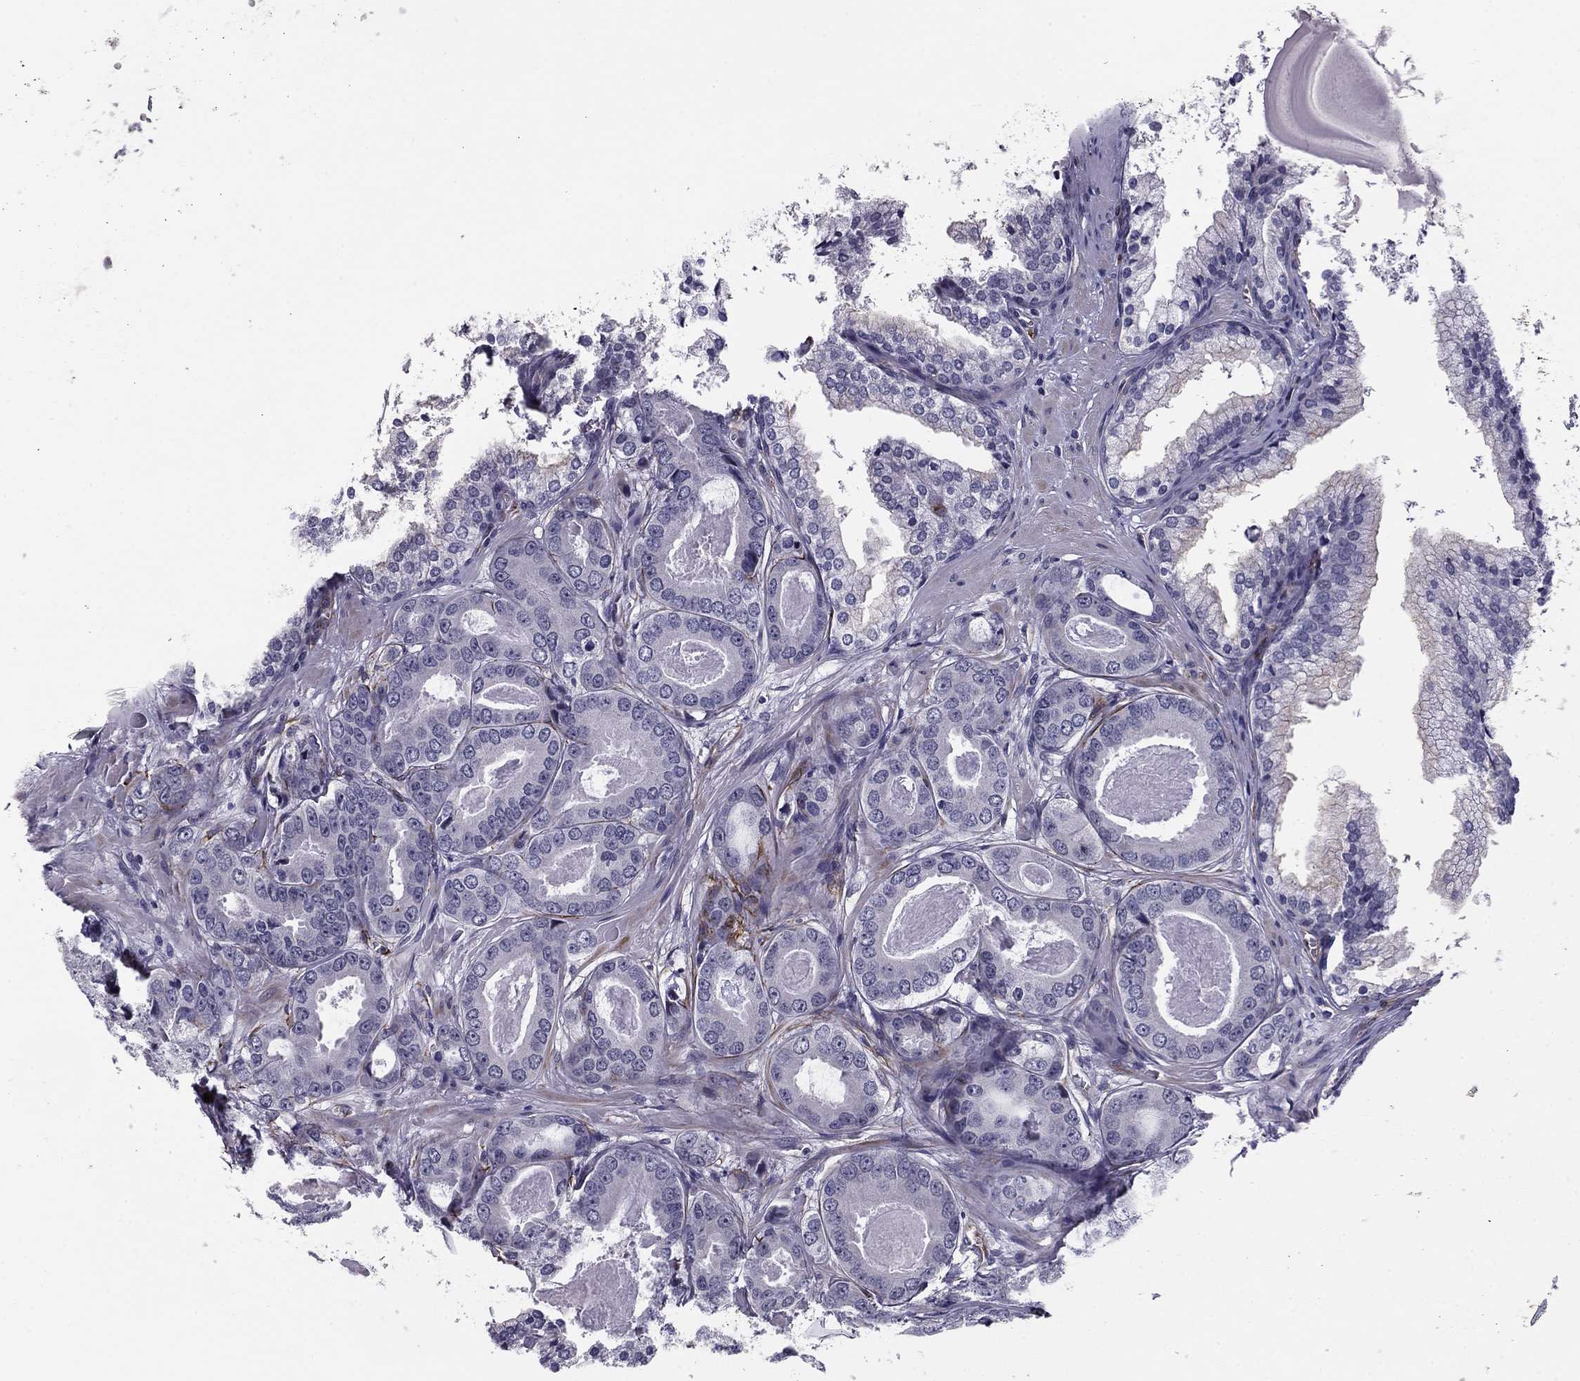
{"staining": {"intensity": "negative", "quantity": "none", "location": "none"}, "tissue": "prostate cancer", "cell_type": "Tumor cells", "image_type": "cancer", "snomed": [{"axis": "morphology", "description": "Adenocarcinoma, NOS"}, {"axis": "topography", "description": "Prostate"}], "caption": "IHC image of human prostate adenocarcinoma stained for a protein (brown), which displays no expression in tumor cells. Nuclei are stained in blue.", "gene": "ANKS4B", "patient": {"sex": "male", "age": 61}}